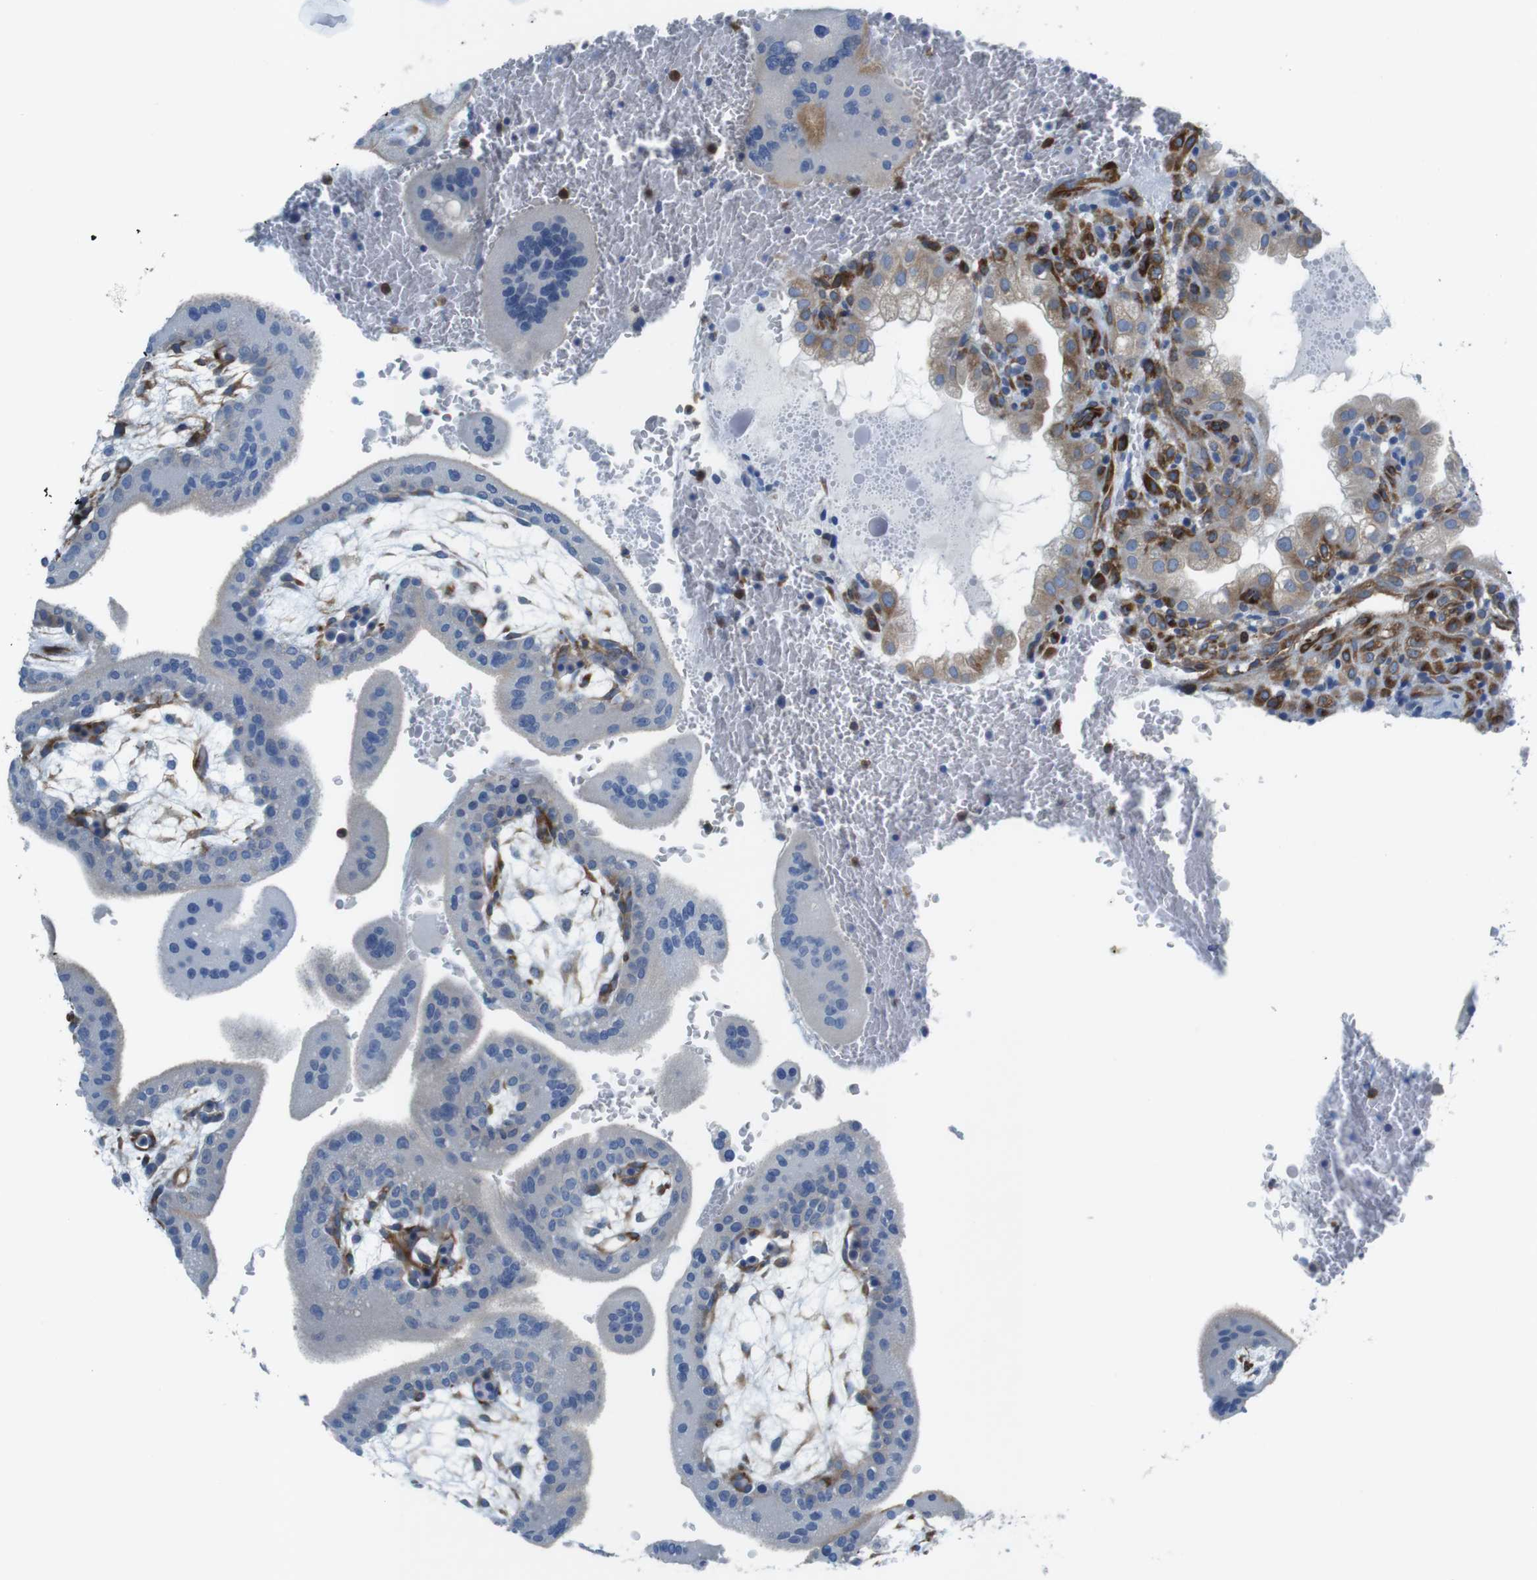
{"staining": {"intensity": "moderate", "quantity": ">75%", "location": "cytoplasmic/membranous"}, "tissue": "placenta", "cell_type": "Decidual cells", "image_type": "normal", "snomed": [{"axis": "morphology", "description": "Normal tissue, NOS"}, {"axis": "topography", "description": "Placenta"}], "caption": "Moderate cytoplasmic/membranous protein positivity is appreciated in approximately >75% of decidual cells in placenta.", "gene": "EMP2", "patient": {"sex": "female", "age": 35}}